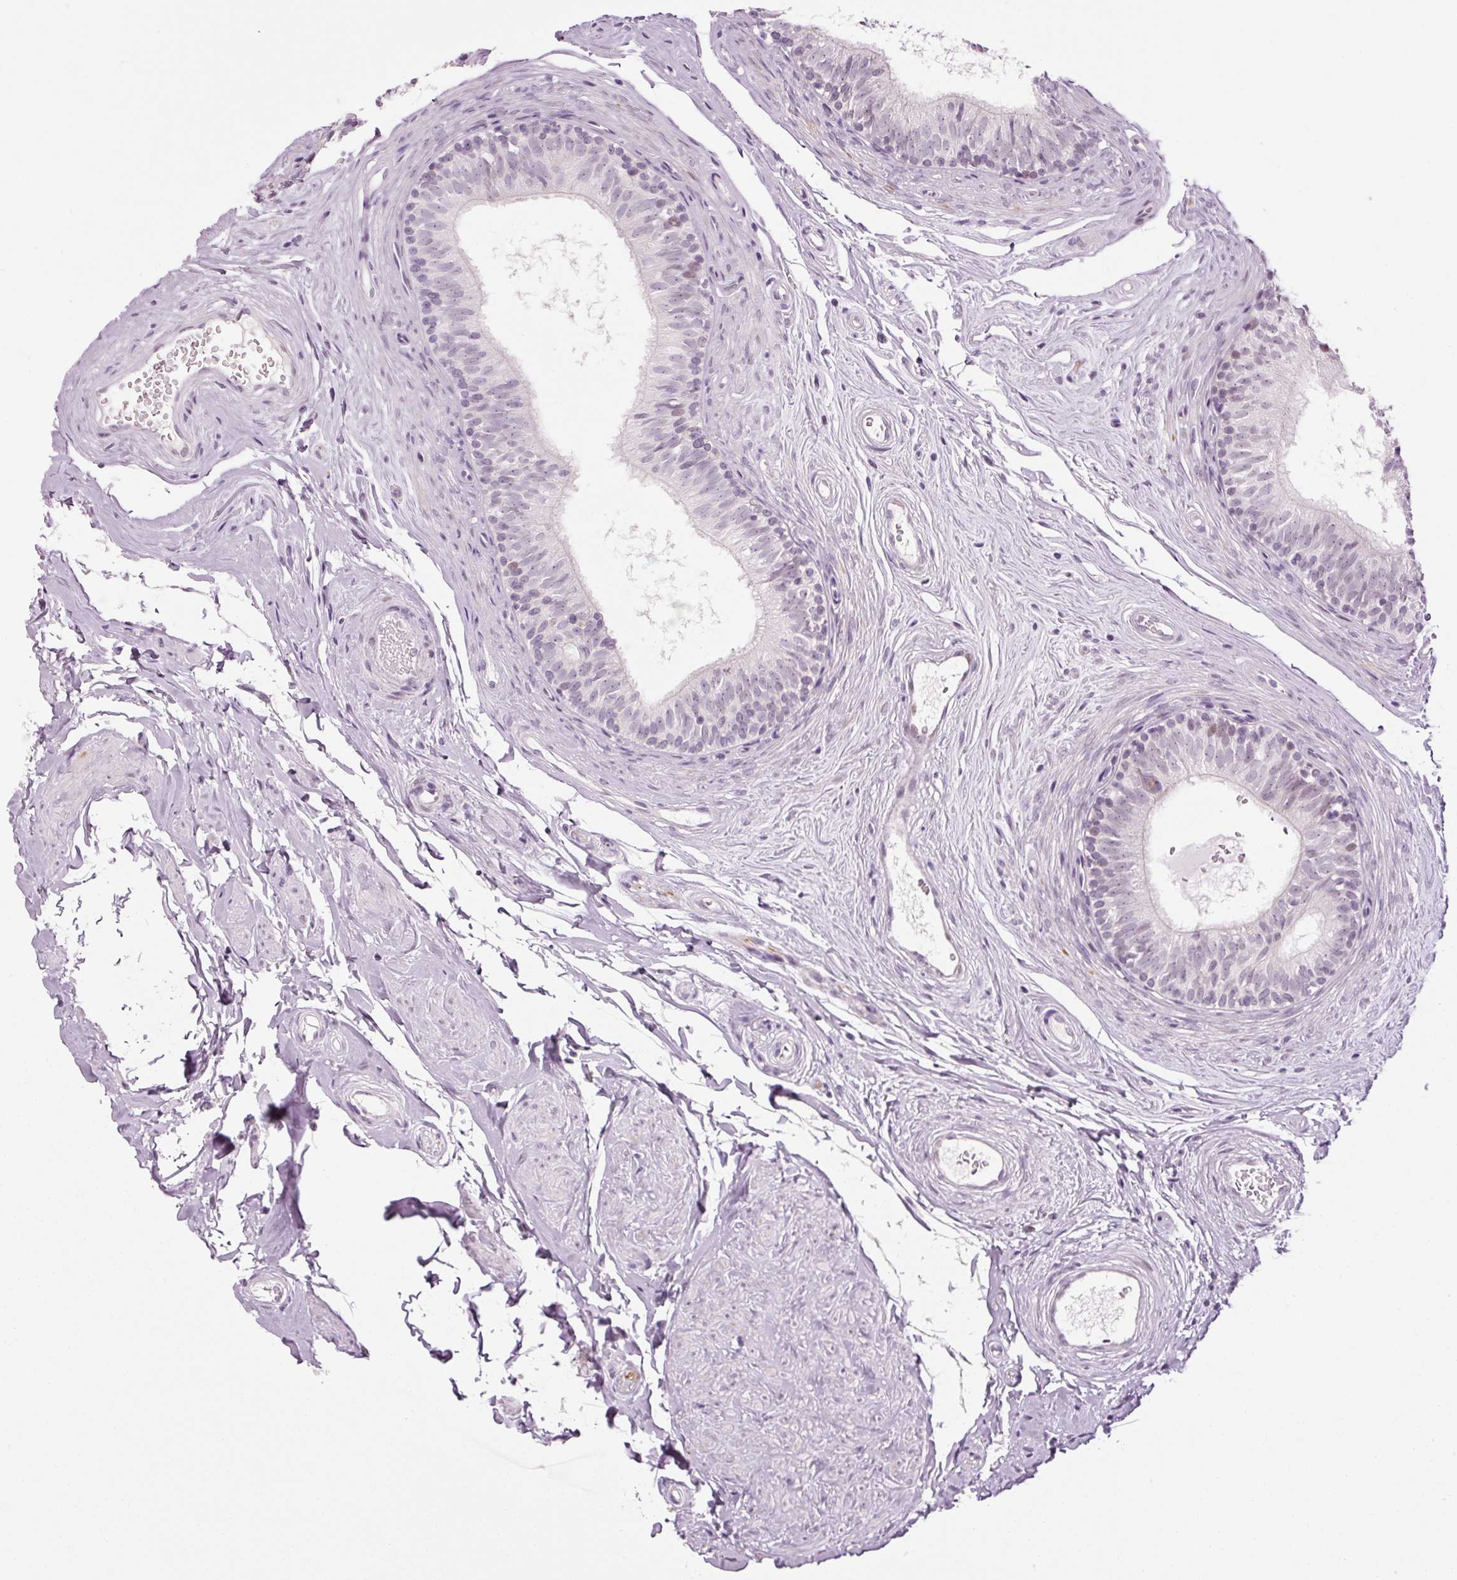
{"staining": {"intensity": "weak", "quantity": "<25%", "location": "nuclear"}, "tissue": "epididymis", "cell_type": "Glandular cells", "image_type": "normal", "snomed": [{"axis": "morphology", "description": "Normal tissue, NOS"}, {"axis": "topography", "description": "Epididymis"}], "caption": "Image shows no significant protein expression in glandular cells of normal epididymis.", "gene": "ANKRD20A1", "patient": {"sex": "male", "age": 45}}